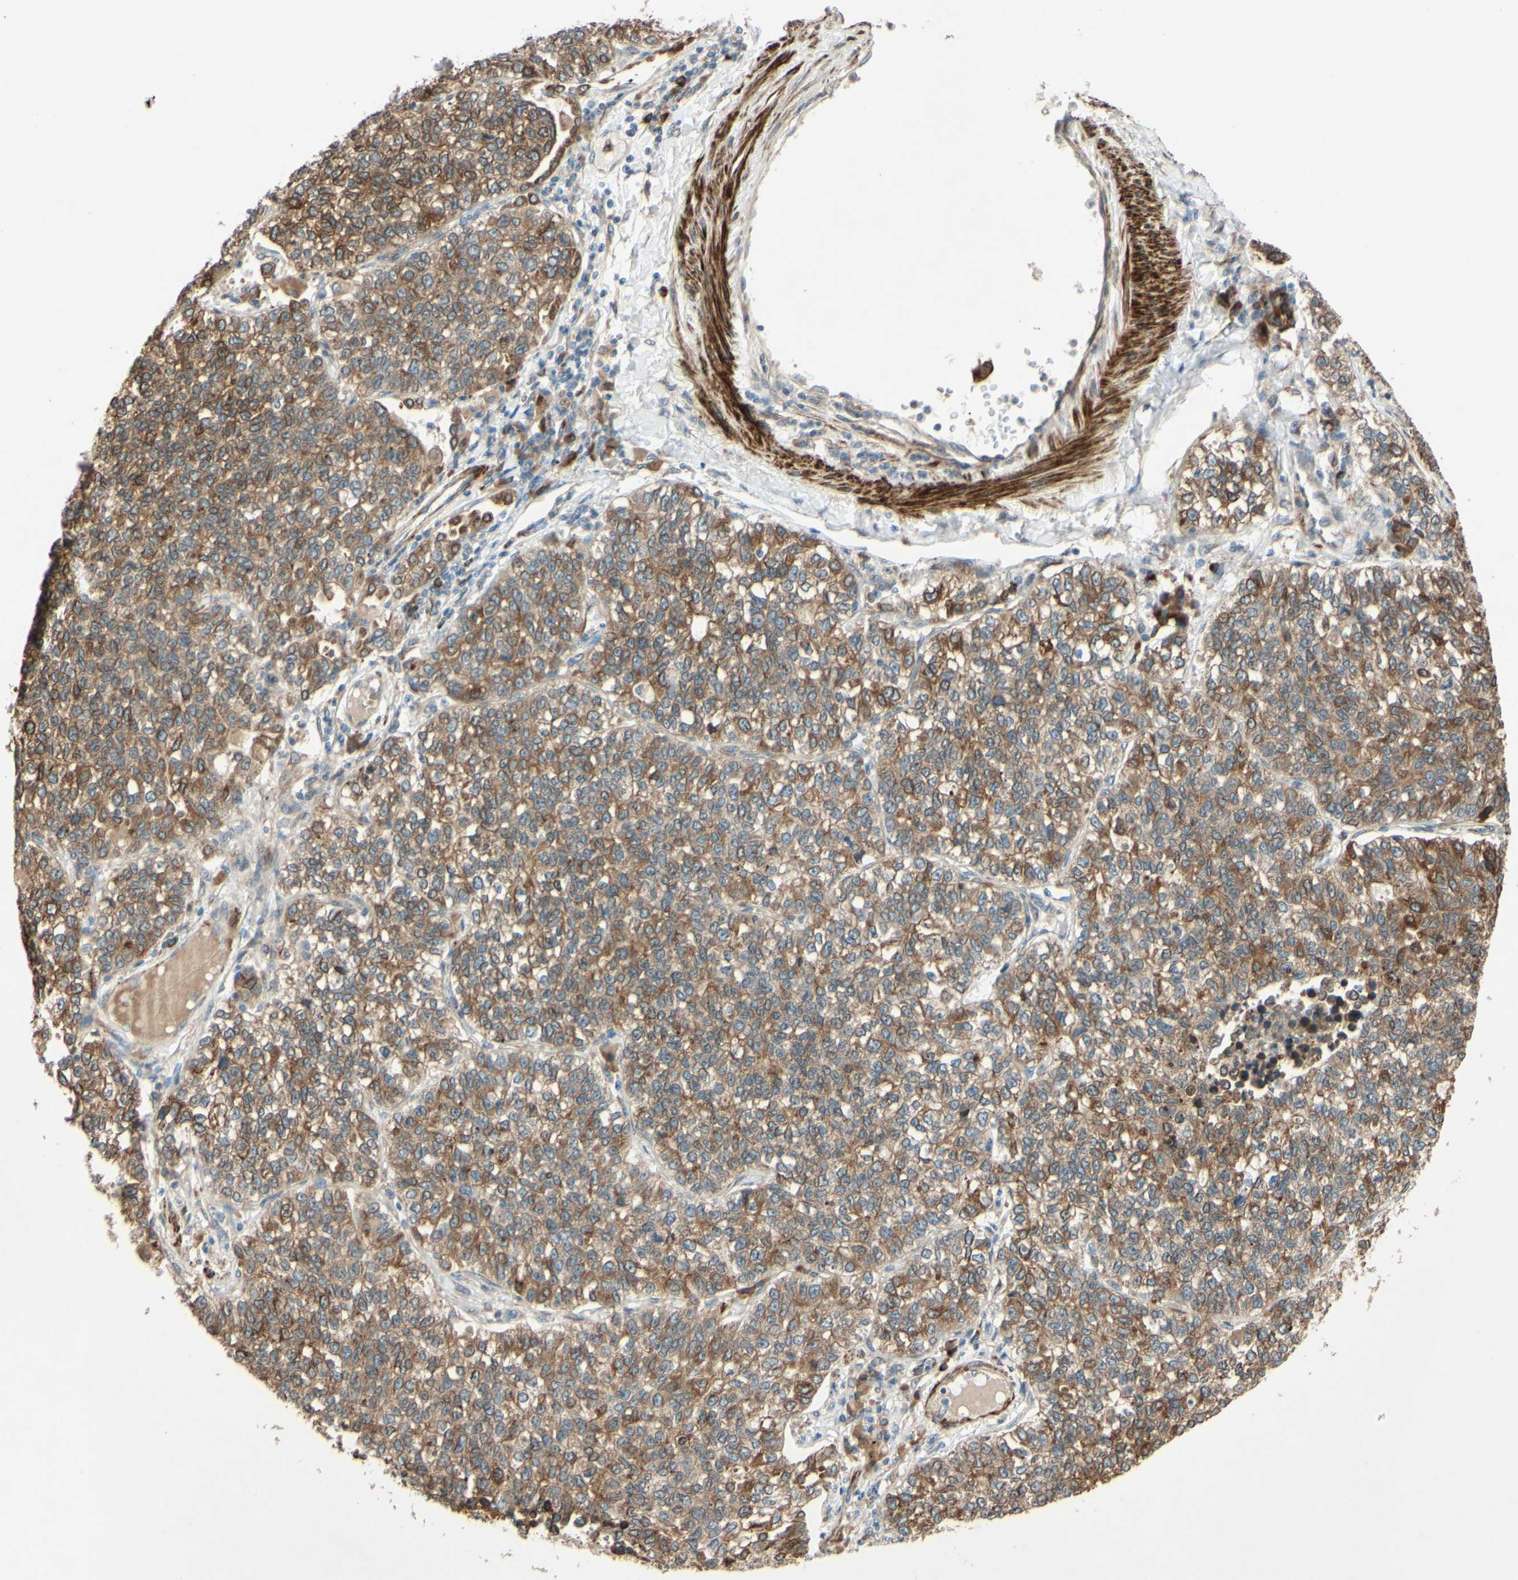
{"staining": {"intensity": "moderate", "quantity": ">75%", "location": "cytoplasmic/membranous,nuclear"}, "tissue": "lung cancer", "cell_type": "Tumor cells", "image_type": "cancer", "snomed": [{"axis": "morphology", "description": "Adenocarcinoma, NOS"}, {"axis": "topography", "description": "Lung"}], "caption": "Immunohistochemical staining of human lung cancer (adenocarcinoma) shows medium levels of moderate cytoplasmic/membranous and nuclear protein staining in approximately >75% of tumor cells.", "gene": "PTPRU", "patient": {"sex": "male", "age": 49}}